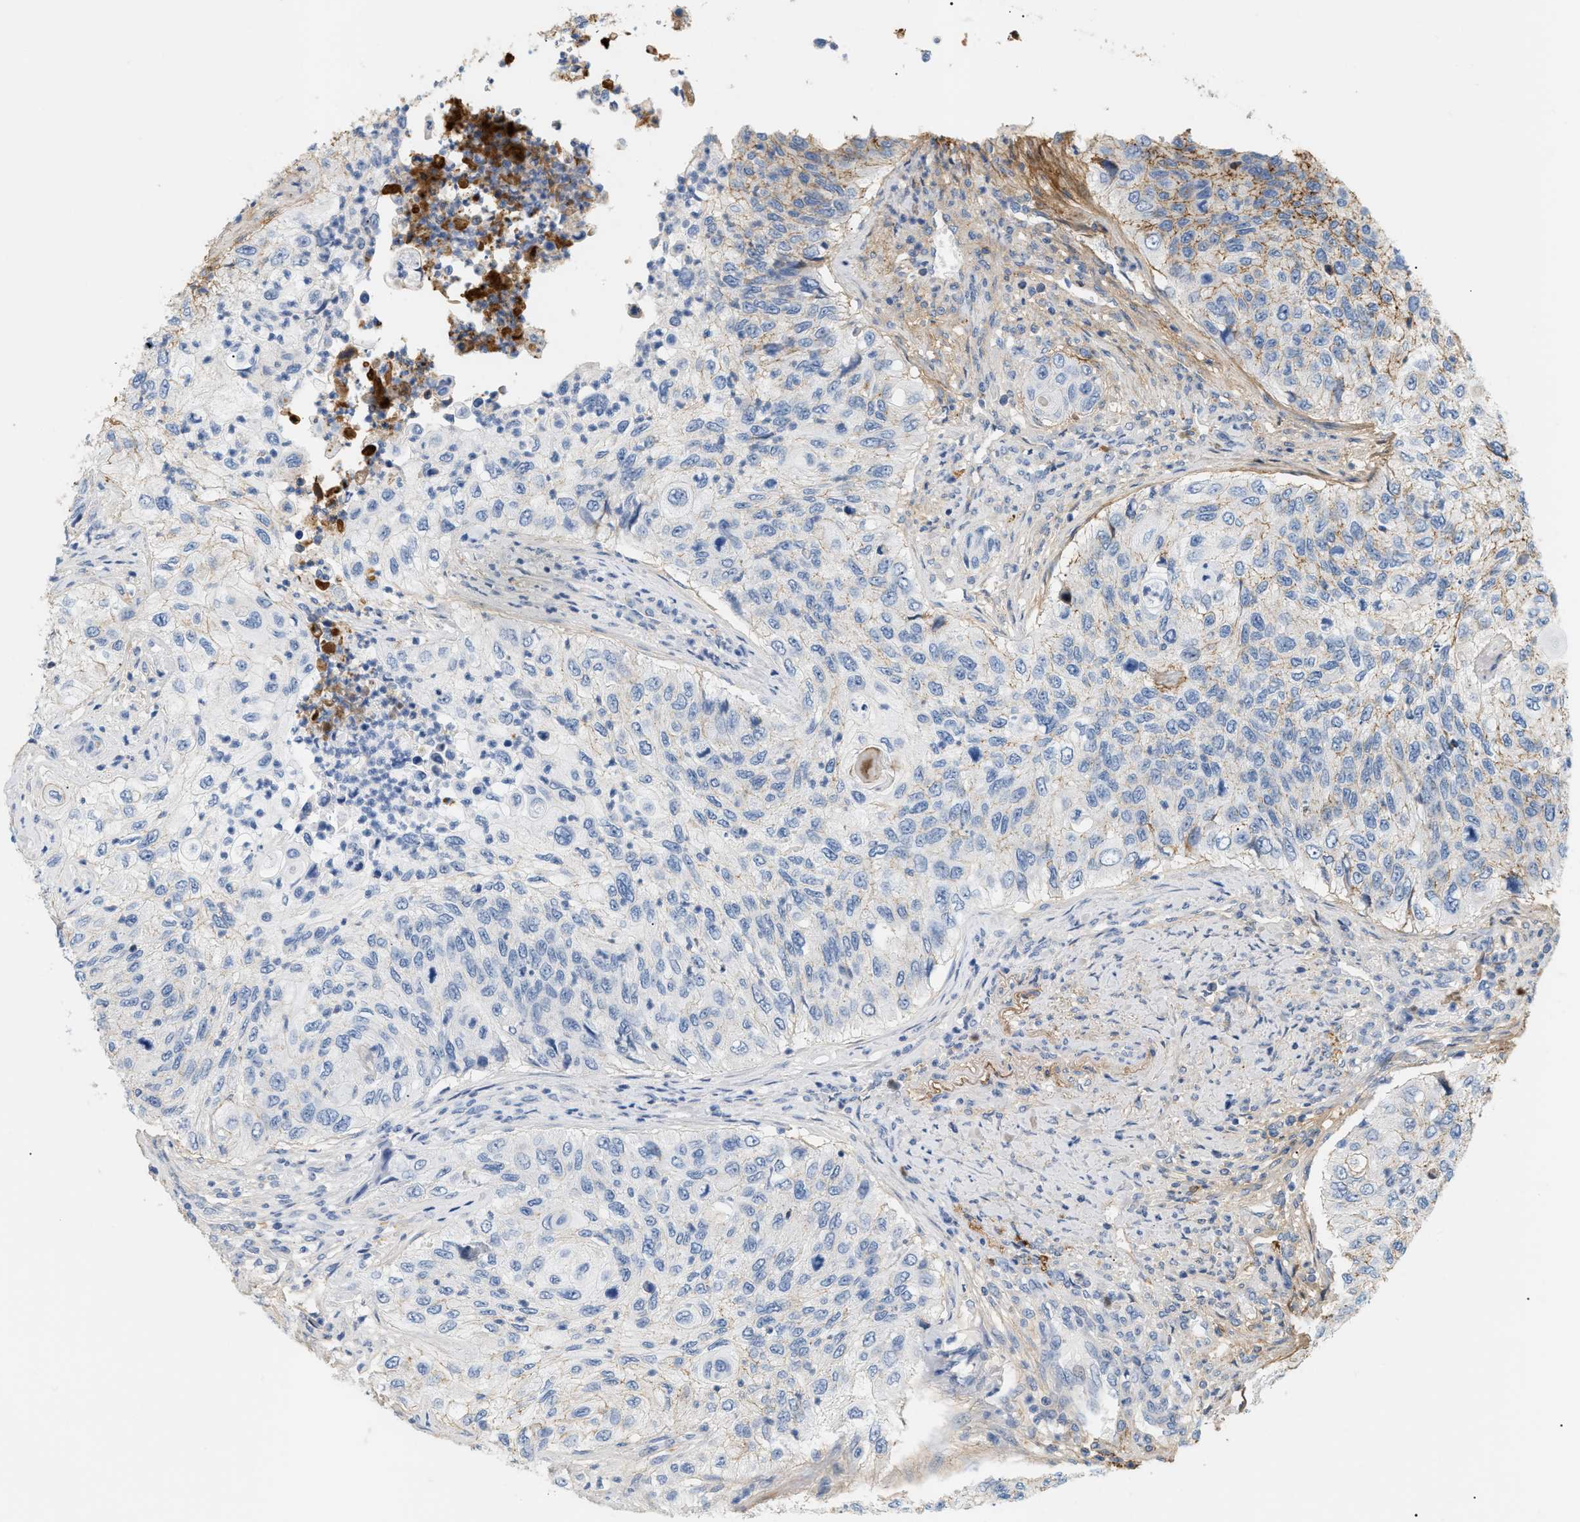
{"staining": {"intensity": "negative", "quantity": "none", "location": "none"}, "tissue": "urothelial cancer", "cell_type": "Tumor cells", "image_type": "cancer", "snomed": [{"axis": "morphology", "description": "Urothelial carcinoma, High grade"}, {"axis": "topography", "description": "Urinary bladder"}], "caption": "High magnification brightfield microscopy of urothelial cancer stained with DAB (3,3'-diaminobenzidine) (brown) and counterstained with hematoxylin (blue): tumor cells show no significant positivity.", "gene": "CFH", "patient": {"sex": "female", "age": 60}}